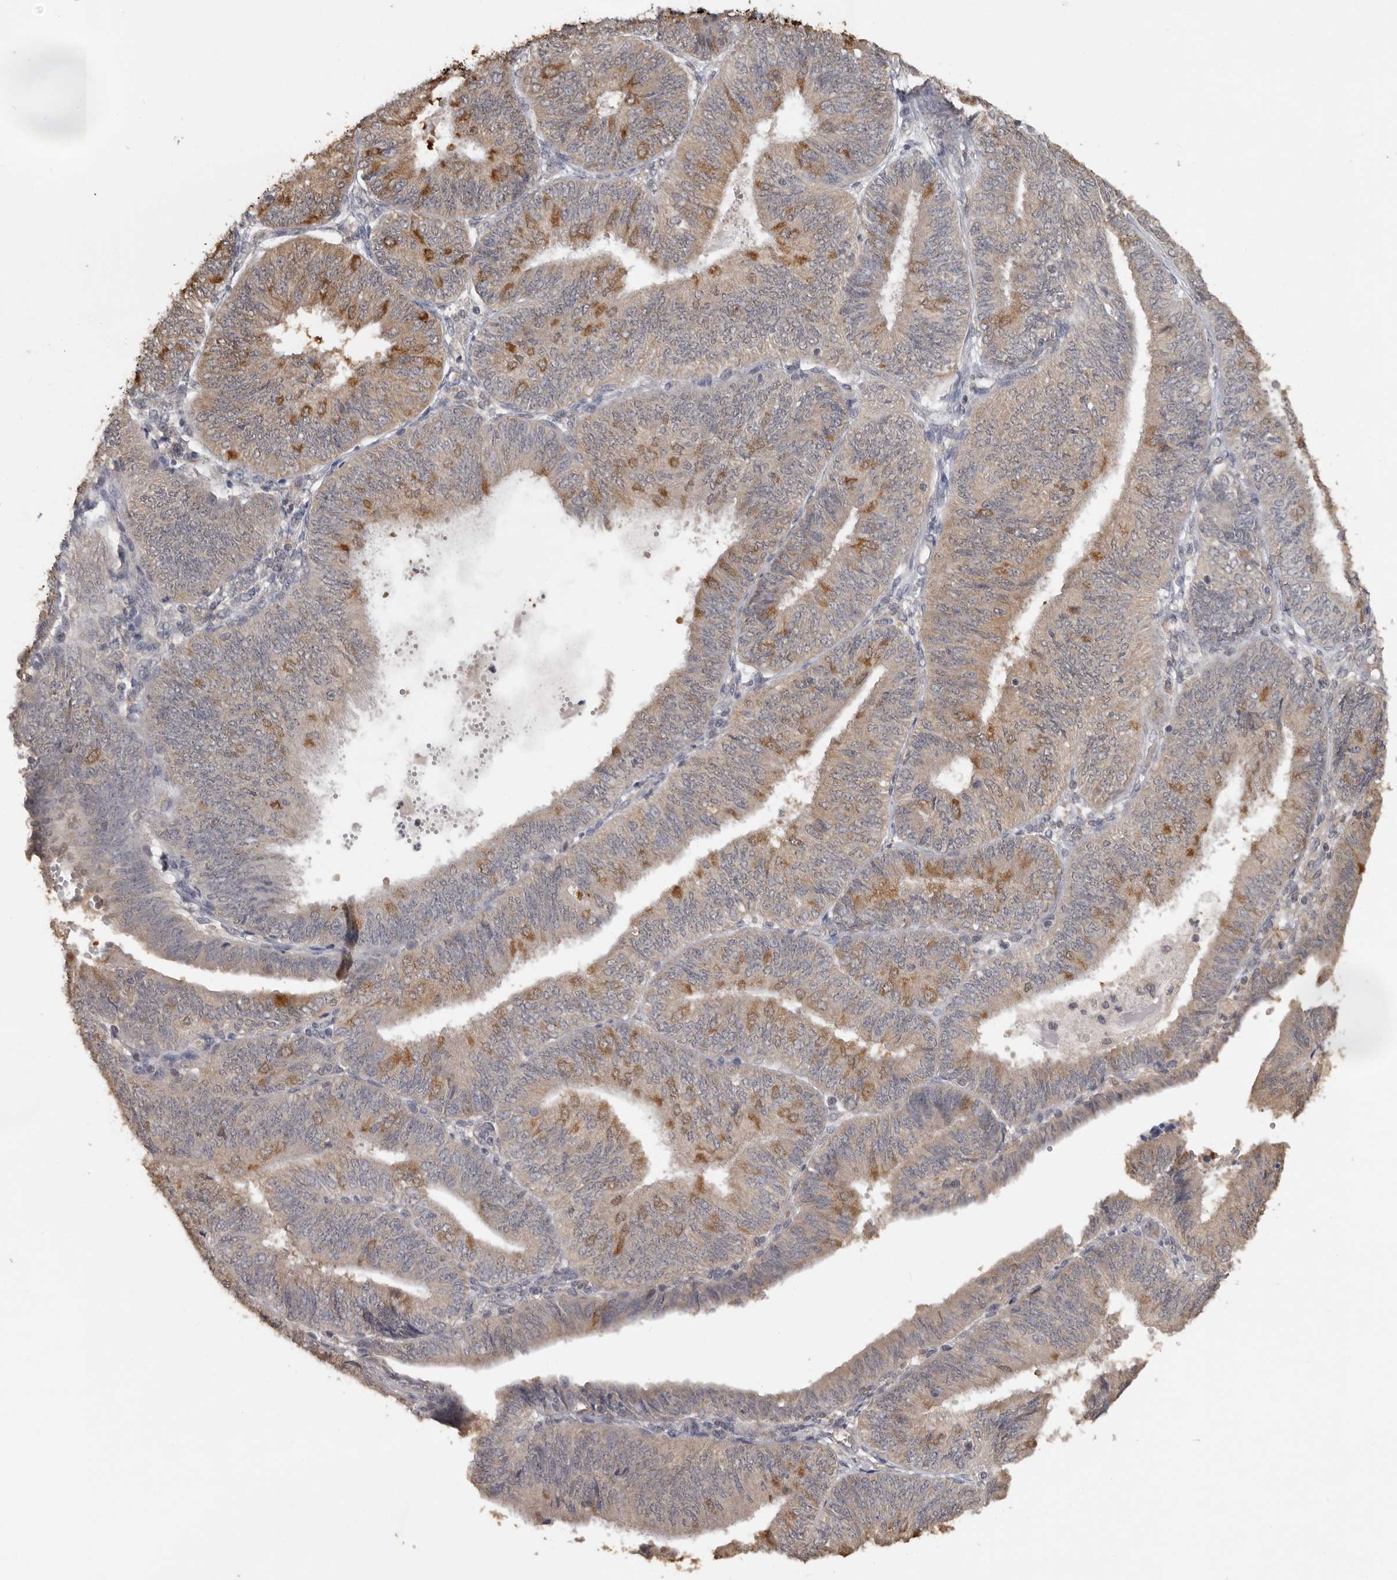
{"staining": {"intensity": "moderate", "quantity": "<25%", "location": "cytoplasmic/membranous"}, "tissue": "endometrial cancer", "cell_type": "Tumor cells", "image_type": "cancer", "snomed": [{"axis": "morphology", "description": "Adenocarcinoma, NOS"}, {"axis": "topography", "description": "Endometrium"}], "caption": "Tumor cells show moderate cytoplasmic/membranous expression in approximately <25% of cells in endometrial cancer. Using DAB (3,3'-diaminobenzidine) (brown) and hematoxylin (blue) stains, captured at high magnification using brightfield microscopy.", "gene": "MTF1", "patient": {"sex": "female", "age": 58}}